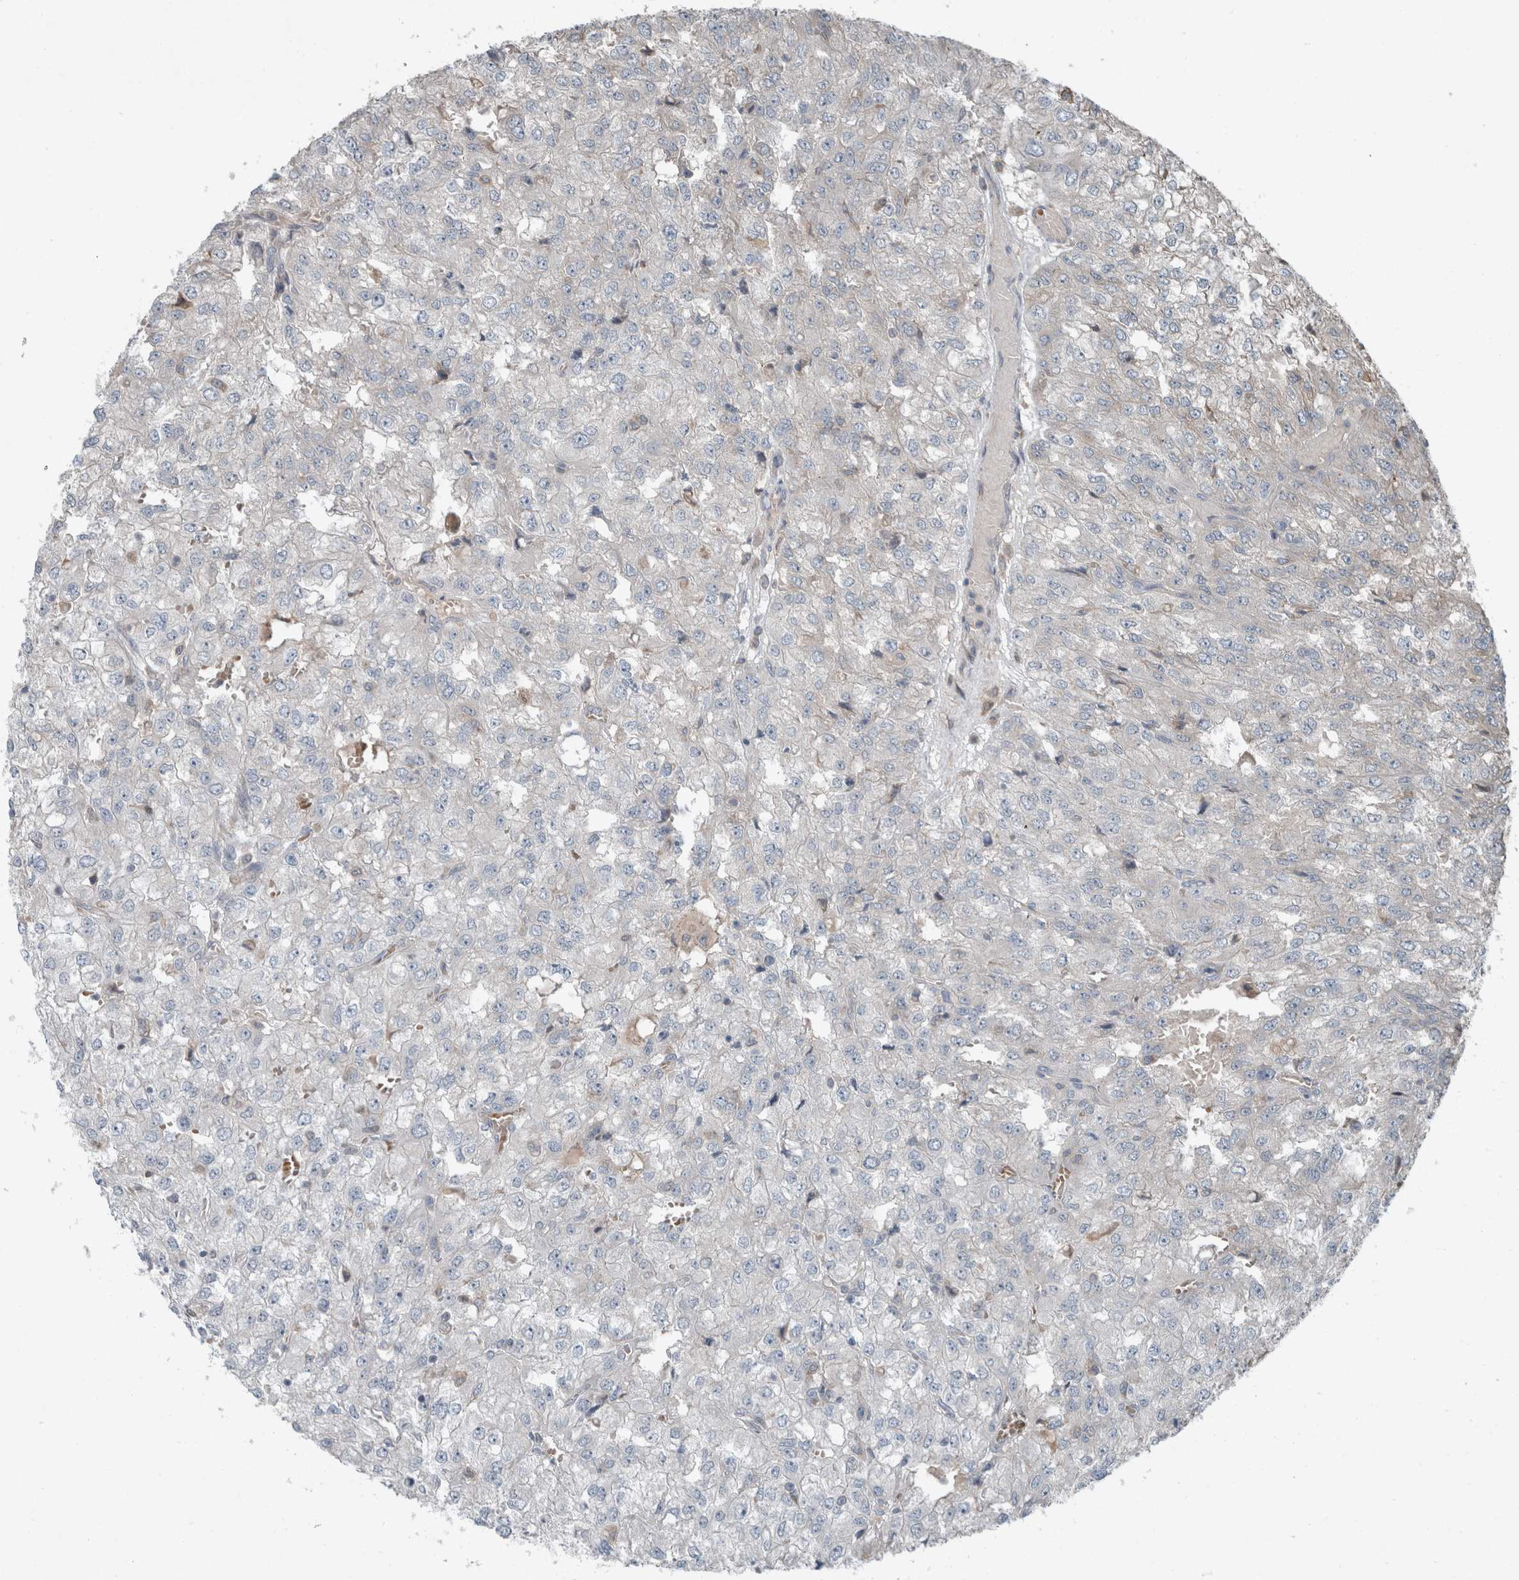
{"staining": {"intensity": "negative", "quantity": "none", "location": "none"}, "tissue": "renal cancer", "cell_type": "Tumor cells", "image_type": "cancer", "snomed": [{"axis": "morphology", "description": "Adenocarcinoma, NOS"}, {"axis": "topography", "description": "Kidney"}], "caption": "Immunohistochemistry photomicrograph of renal cancer stained for a protein (brown), which shows no staining in tumor cells.", "gene": "JADE2", "patient": {"sex": "female", "age": 54}}